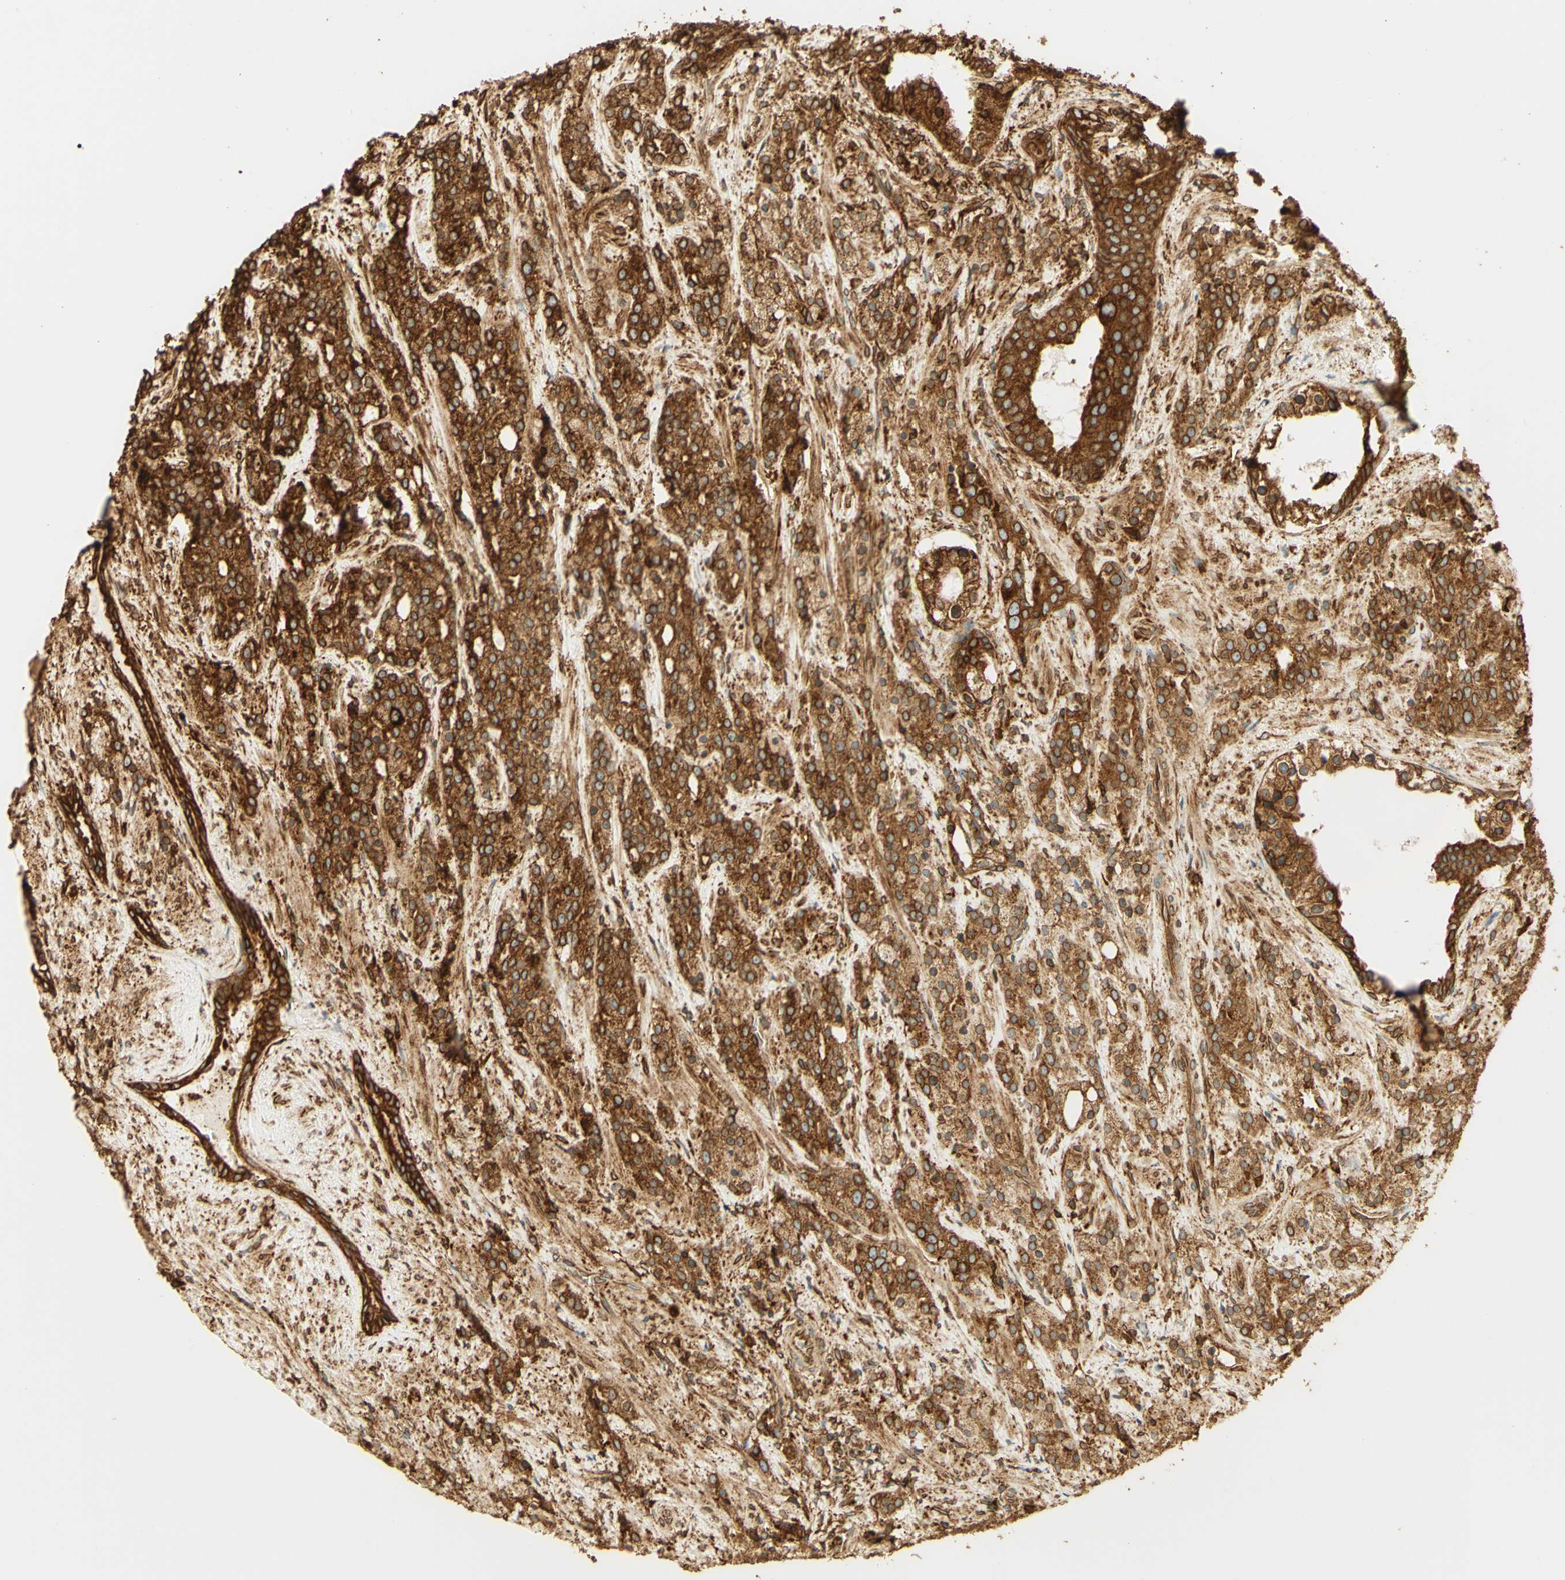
{"staining": {"intensity": "moderate", "quantity": ">75%", "location": "cytoplasmic/membranous"}, "tissue": "prostate cancer", "cell_type": "Tumor cells", "image_type": "cancer", "snomed": [{"axis": "morphology", "description": "Adenocarcinoma, High grade"}, {"axis": "topography", "description": "Prostate"}], "caption": "Immunohistochemical staining of high-grade adenocarcinoma (prostate) exhibits medium levels of moderate cytoplasmic/membranous protein positivity in approximately >75% of tumor cells.", "gene": "CANX", "patient": {"sex": "male", "age": 71}}